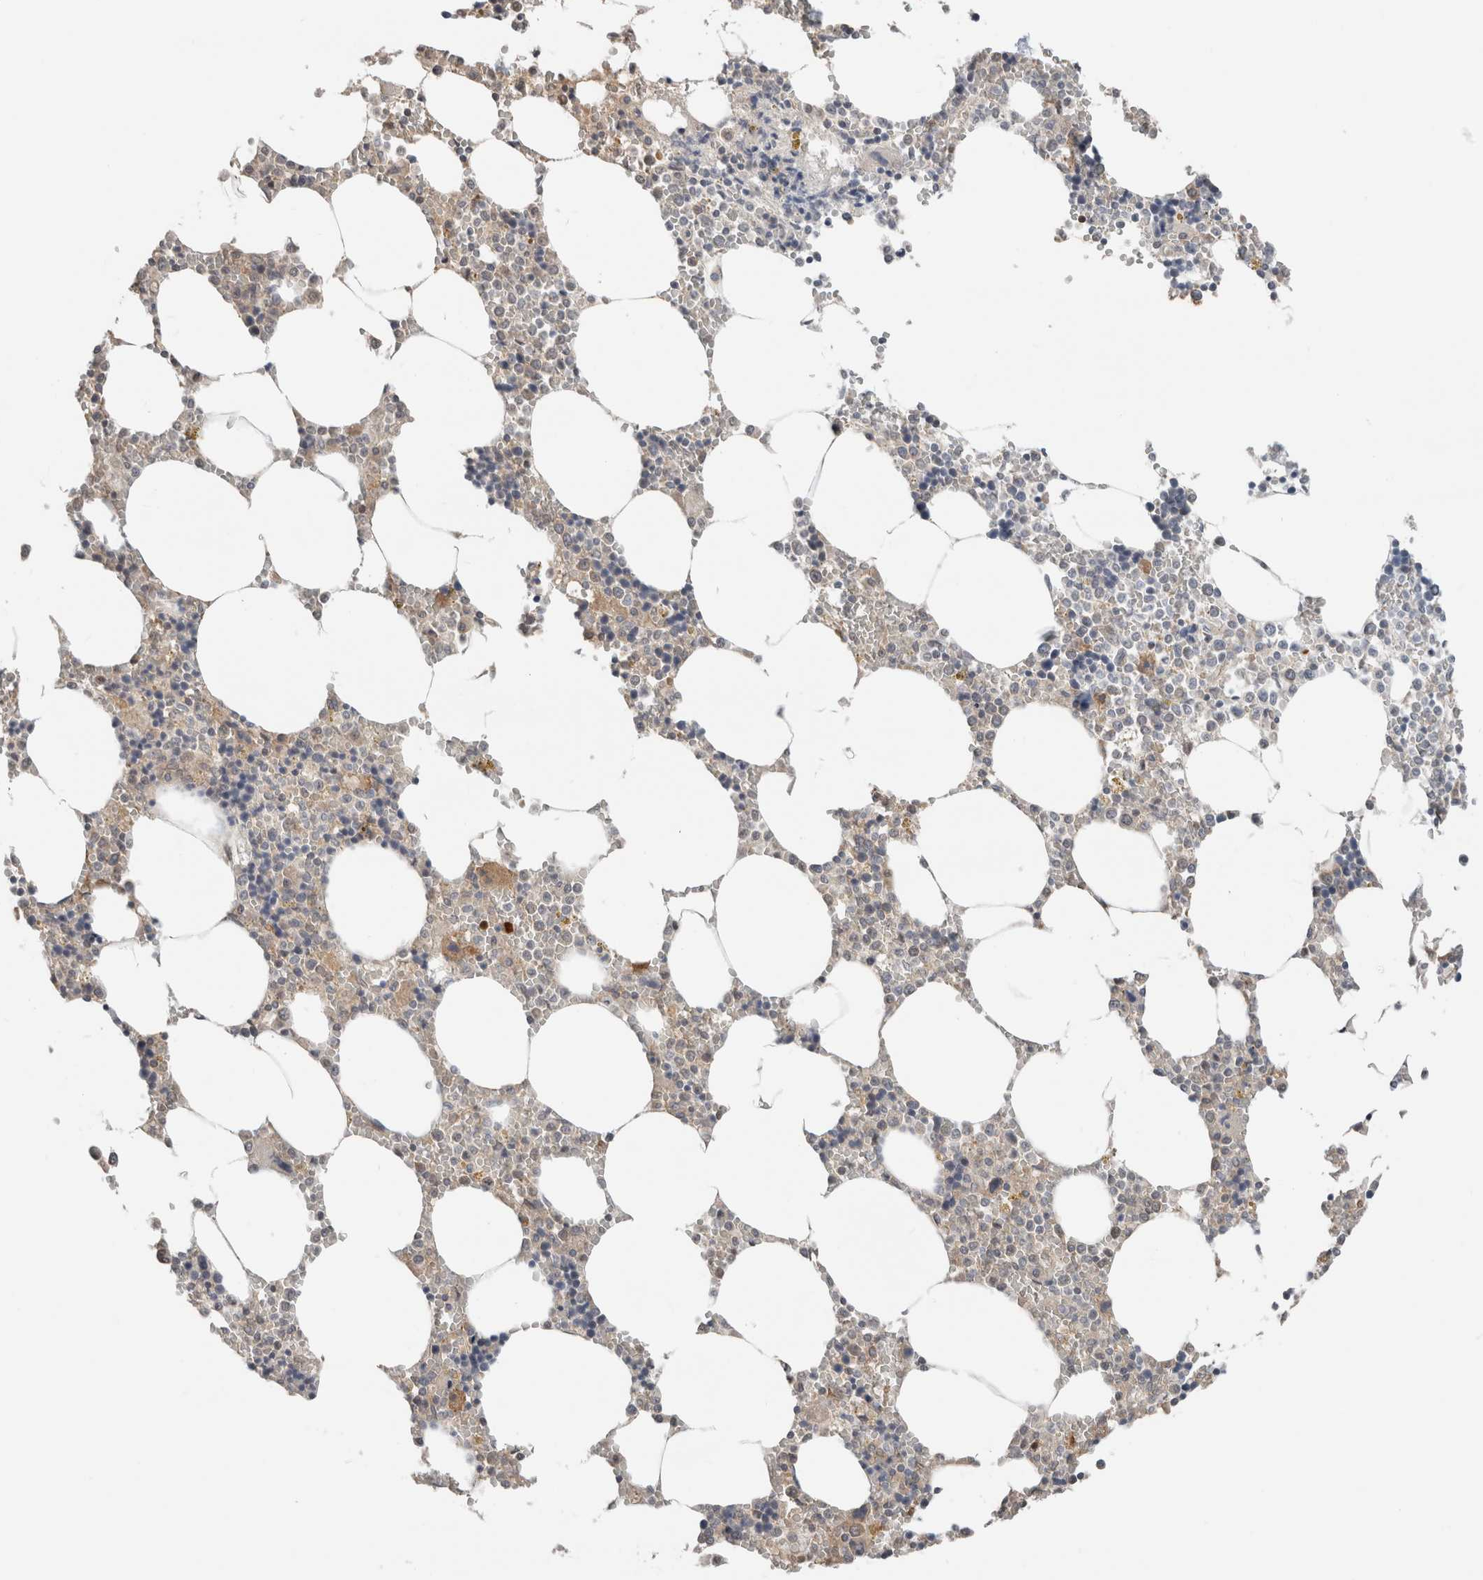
{"staining": {"intensity": "weak", "quantity": "<25%", "location": "cytoplasmic/membranous"}, "tissue": "bone marrow", "cell_type": "Hematopoietic cells", "image_type": "normal", "snomed": [{"axis": "morphology", "description": "Normal tissue, NOS"}, {"axis": "topography", "description": "Bone marrow"}], "caption": "Protein analysis of unremarkable bone marrow demonstrates no significant staining in hematopoietic cells. (DAB immunohistochemistry (IHC), high magnification).", "gene": "XPNPEP1", "patient": {"sex": "male", "age": 70}}